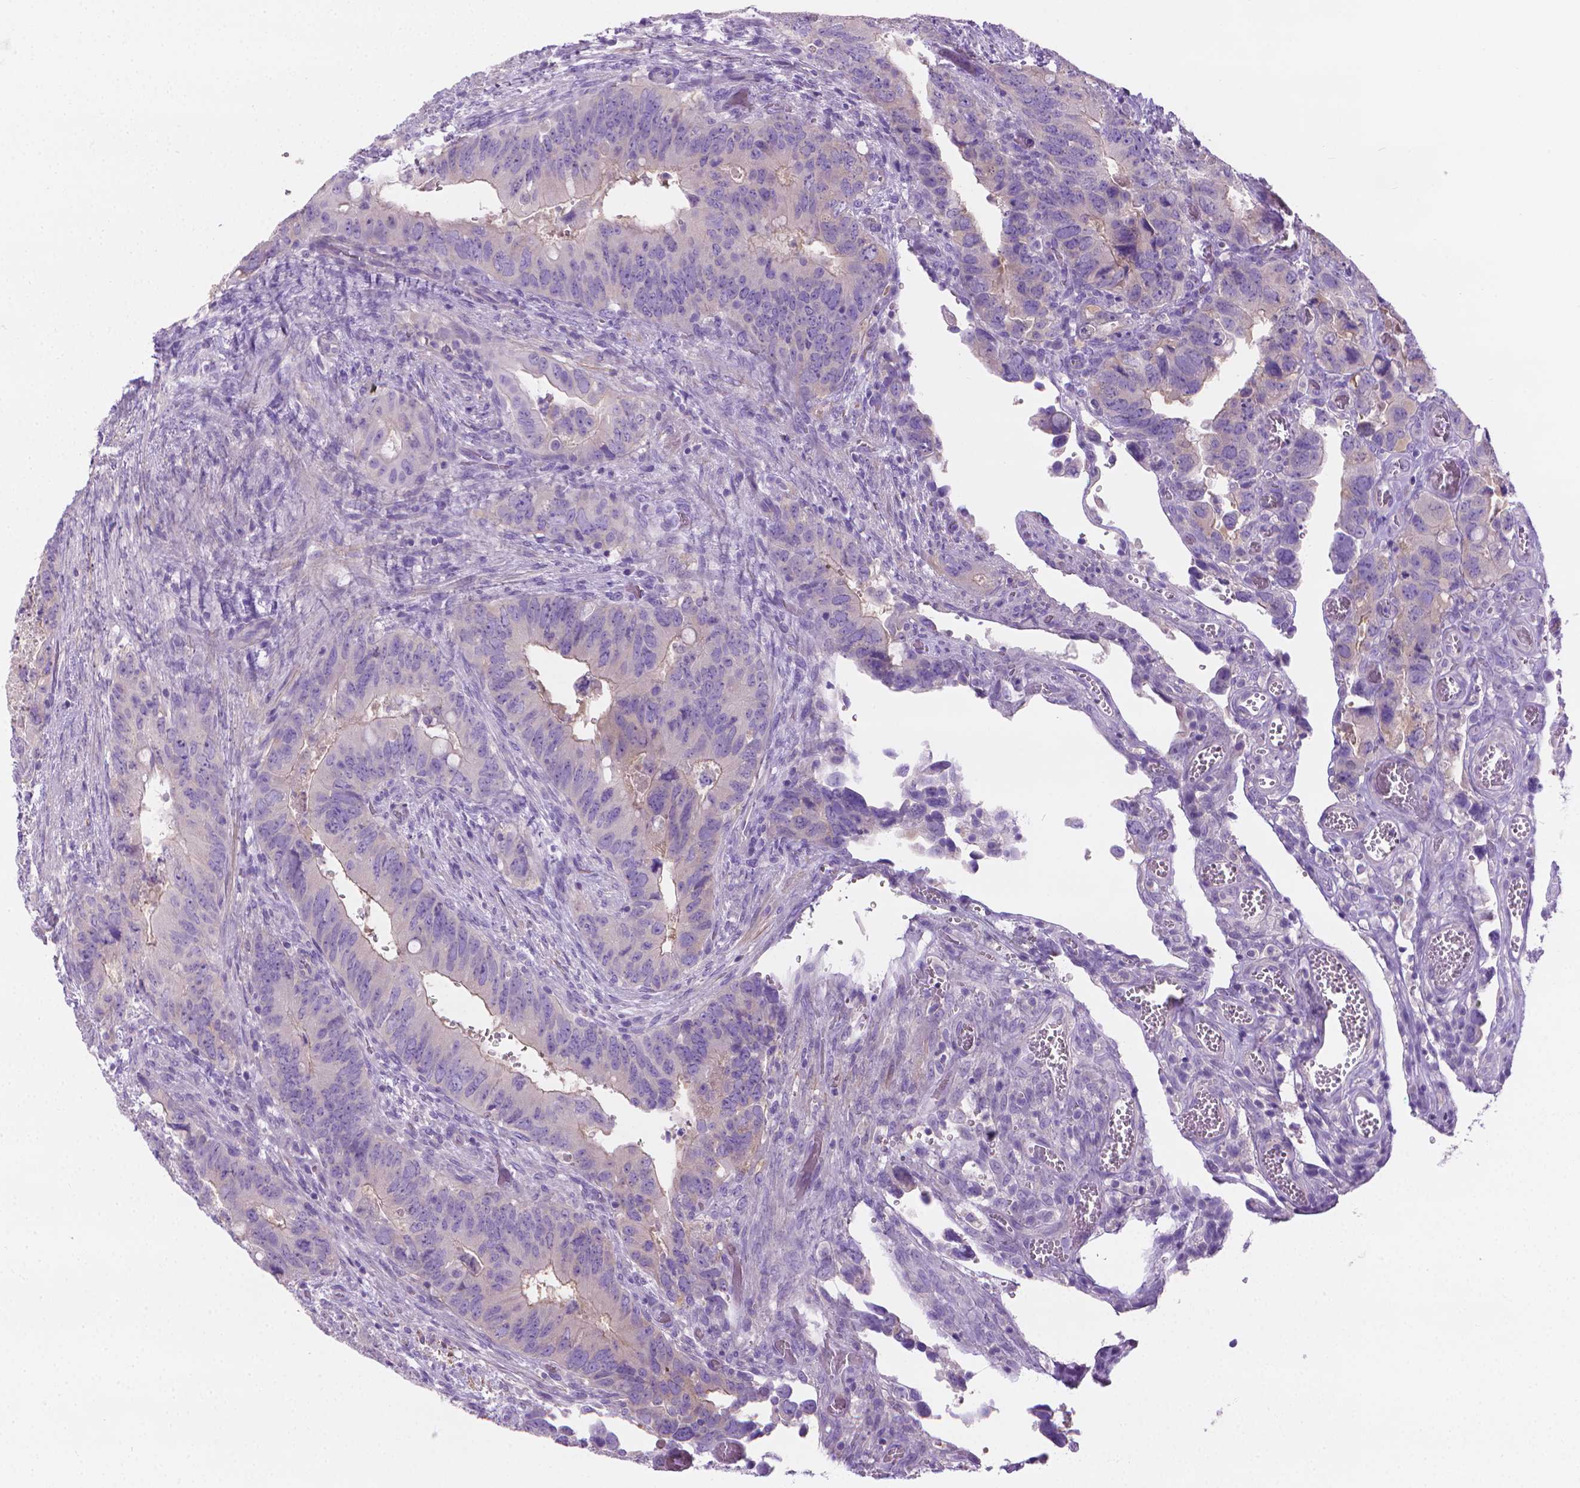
{"staining": {"intensity": "negative", "quantity": "none", "location": "none"}, "tissue": "colorectal cancer", "cell_type": "Tumor cells", "image_type": "cancer", "snomed": [{"axis": "morphology", "description": "Adenocarcinoma, NOS"}, {"axis": "topography", "description": "Rectum"}], "caption": "High magnification brightfield microscopy of colorectal cancer stained with DAB (3,3'-diaminobenzidine) (brown) and counterstained with hematoxylin (blue): tumor cells show no significant expression. Nuclei are stained in blue.", "gene": "FASN", "patient": {"sex": "male", "age": 78}}